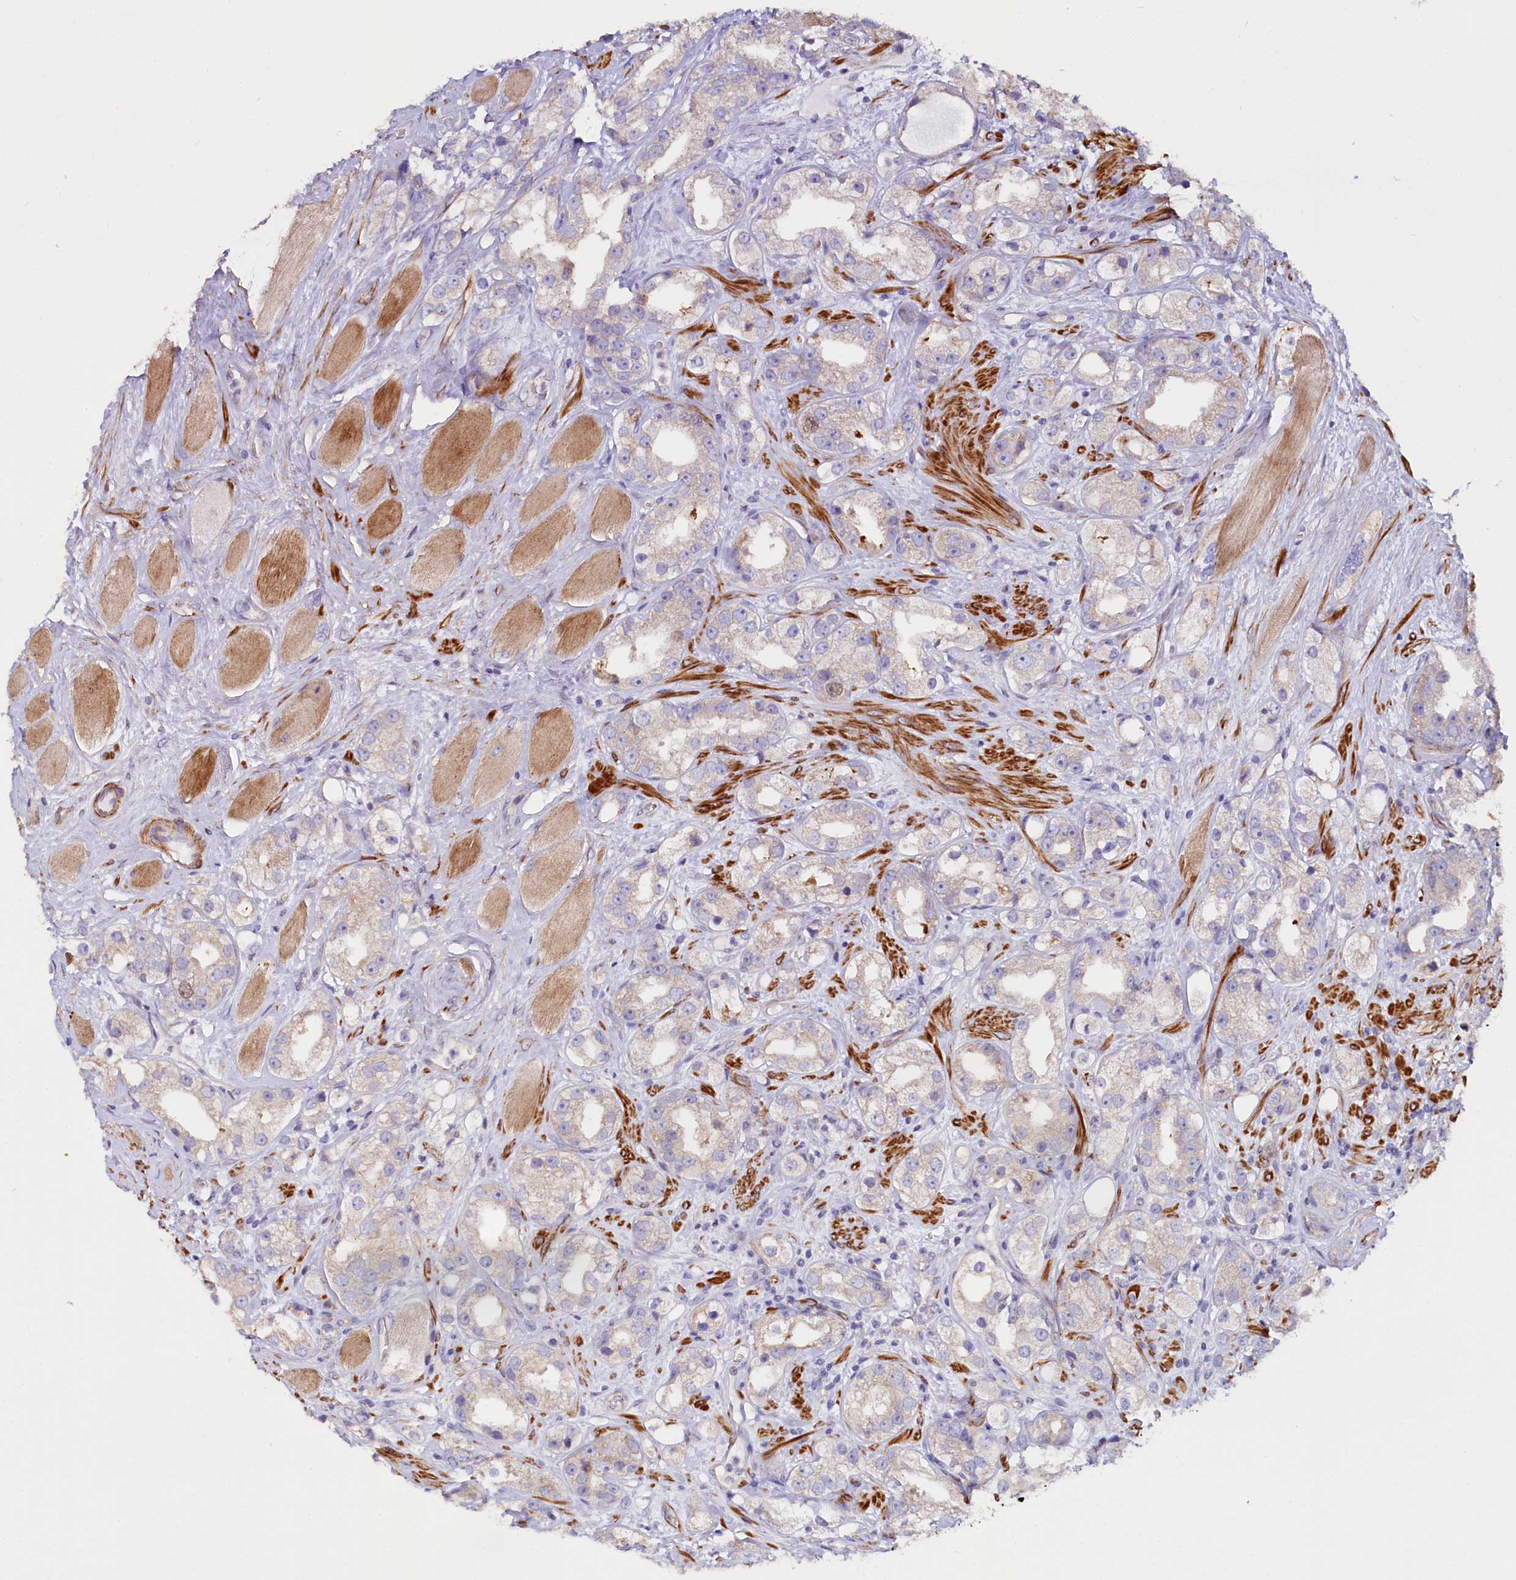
{"staining": {"intensity": "negative", "quantity": "none", "location": "none"}, "tissue": "prostate cancer", "cell_type": "Tumor cells", "image_type": "cancer", "snomed": [{"axis": "morphology", "description": "Adenocarcinoma, NOS"}, {"axis": "topography", "description": "Prostate"}], "caption": "The photomicrograph displays no staining of tumor cells in prostate cancer (adenocarcinoma).", "gene": "WNT8A", "patient": {"sex": "male", "age": 79}}